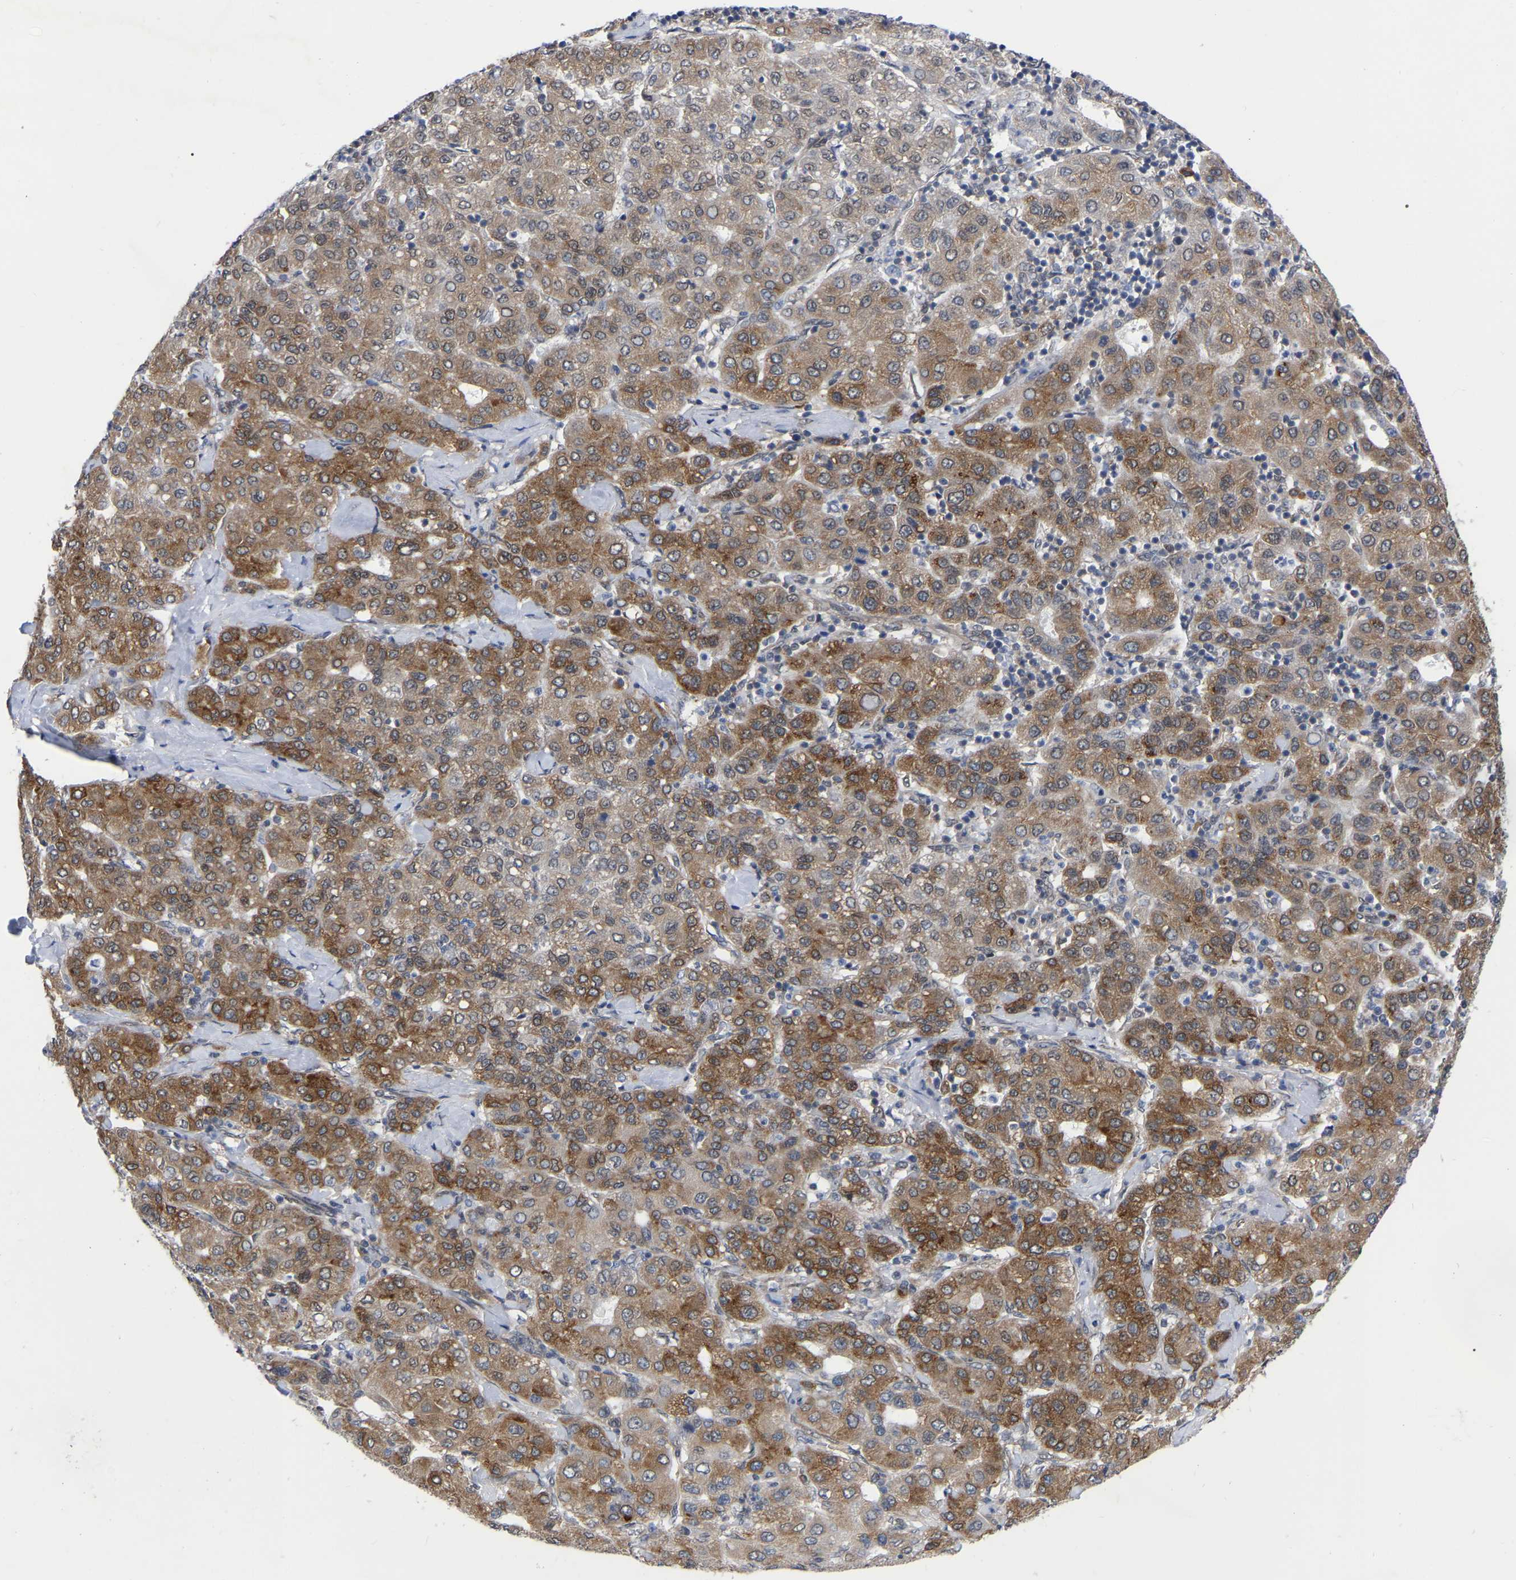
{"staining": {"intensity": "moderate", "quantity": "<25%", "location": "cytoplasmic/membranous,nuclear"}, "tissue": "liver cancer", "cell_type": "Tumor cells", "image_type": "cancer", "snomed": [{"axis": "morphology", "description": "Carcinoma, Hepatocellular, NOS"}, {"axis": "topography", "description": "Liver"}], "caption": "High-magnification brightfield microscopy of liver cancer stained with DAB (3,3'-diaminobenzidine) (brown) and counterstained with hematoxylin (blue). tumor cells exhibit moderate cytoplasmic/membranous and nuclear positivity is identified in about<25% of cells. (IHC, brightfield microscopy, high magnification).", "gene": "UBE4B", "patient": {"sex": "male", "age": 65}}